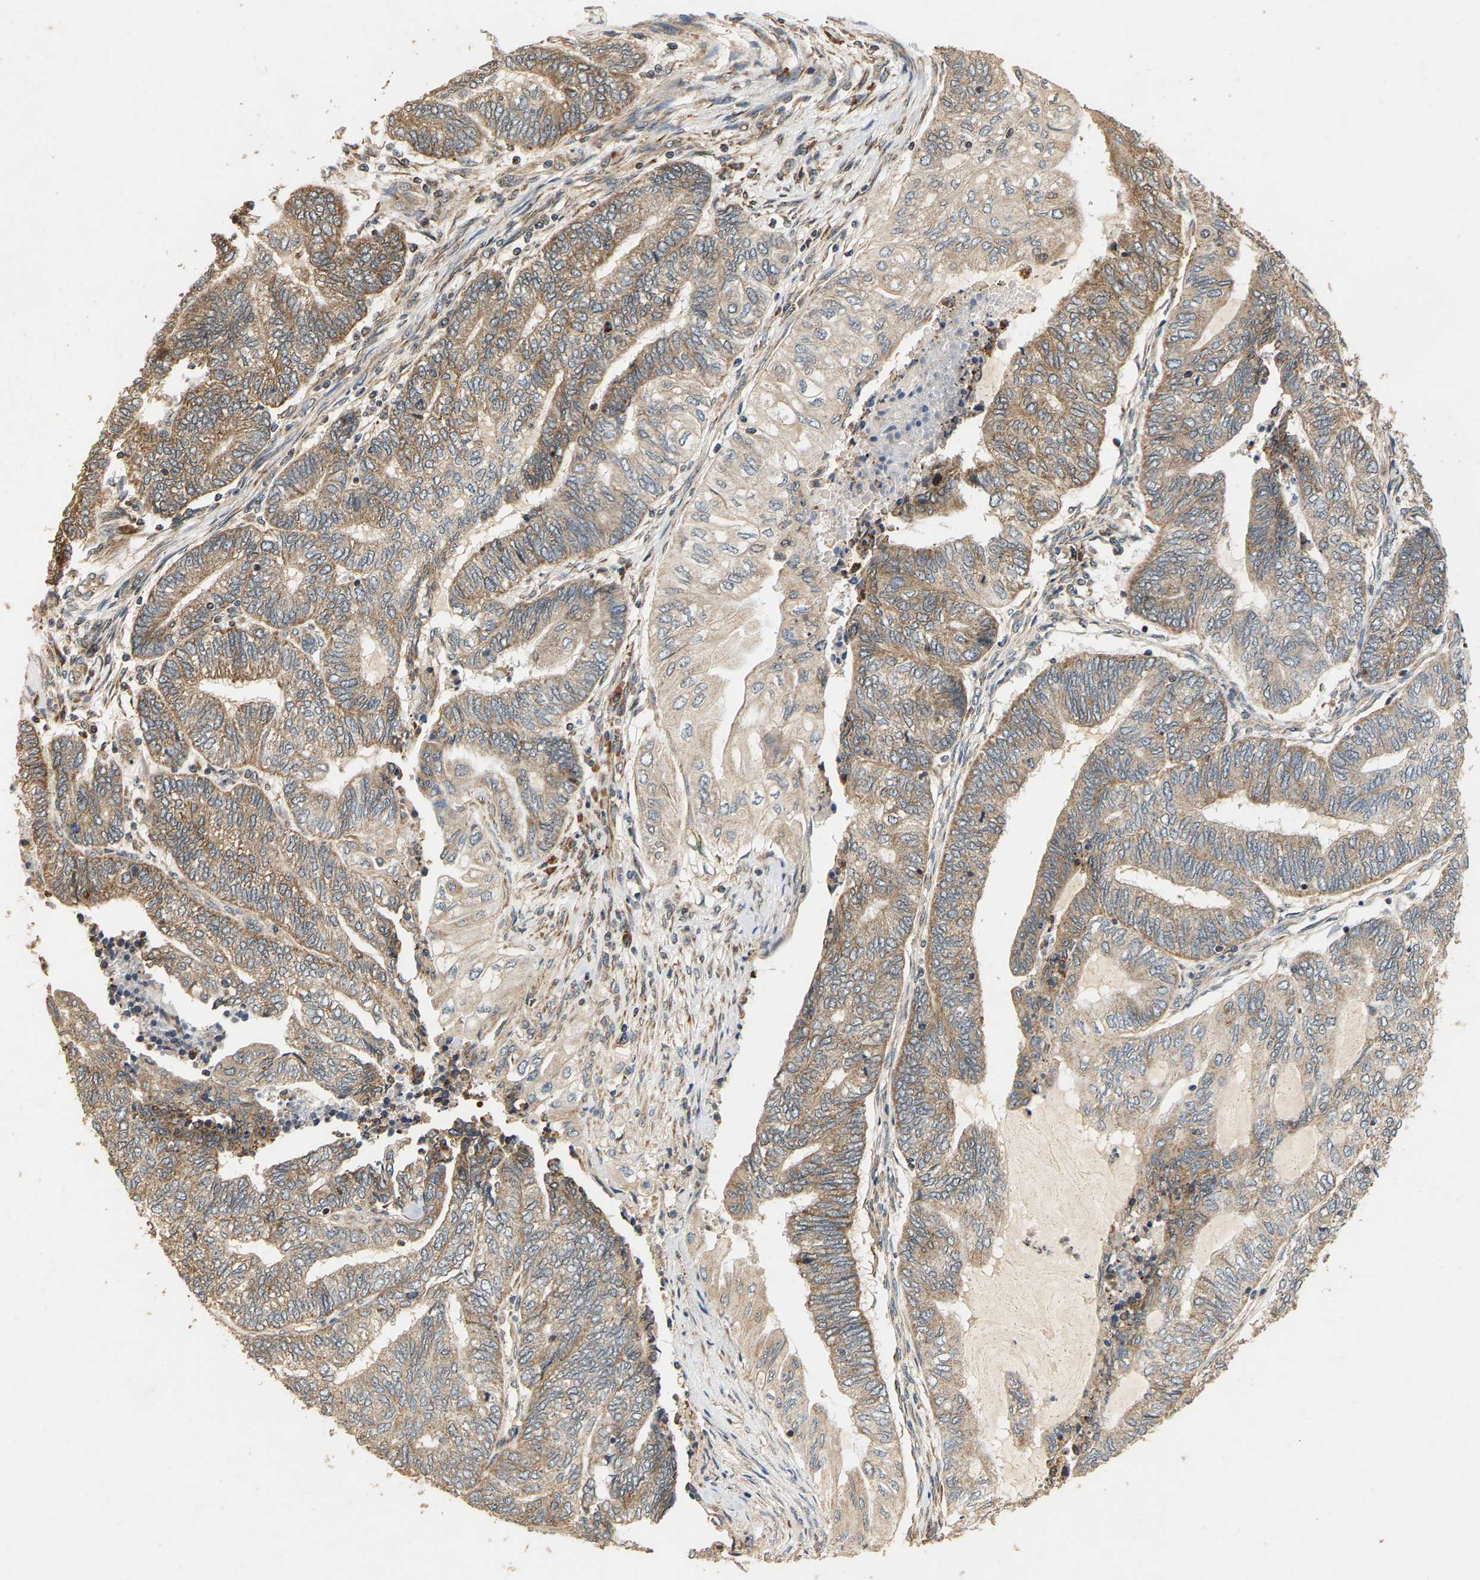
{"staining": {"intensity": "weak", "quantity": ">75%", "location": "cytoplasmic/membranous"}, "tissue": "endometrial cancer", "cell_type": "Tumor cells", "image_type": "cancer", "snomed": [{"axis": "morphology", "description": "Adenocarcinoma, NOS"}, {"axis": "topography", "description": "Uterus"}, {"axis": "topography", "description": "Endometrium"}], "caption": "Immunohistochemistry (DAB) staining of human adenocarcinoma (endometrial) reveals weak cytoplasmic/membranous protein expression in about >75% of tumor cells. The staining was performed using DAB (3,3'-diaminobenzidine), with brown indicating positive protein expression. Nuclei are stained blue with hematoxylin.", "gene": "CIDEC", "patient": {"sex": "female", "age": 70}}